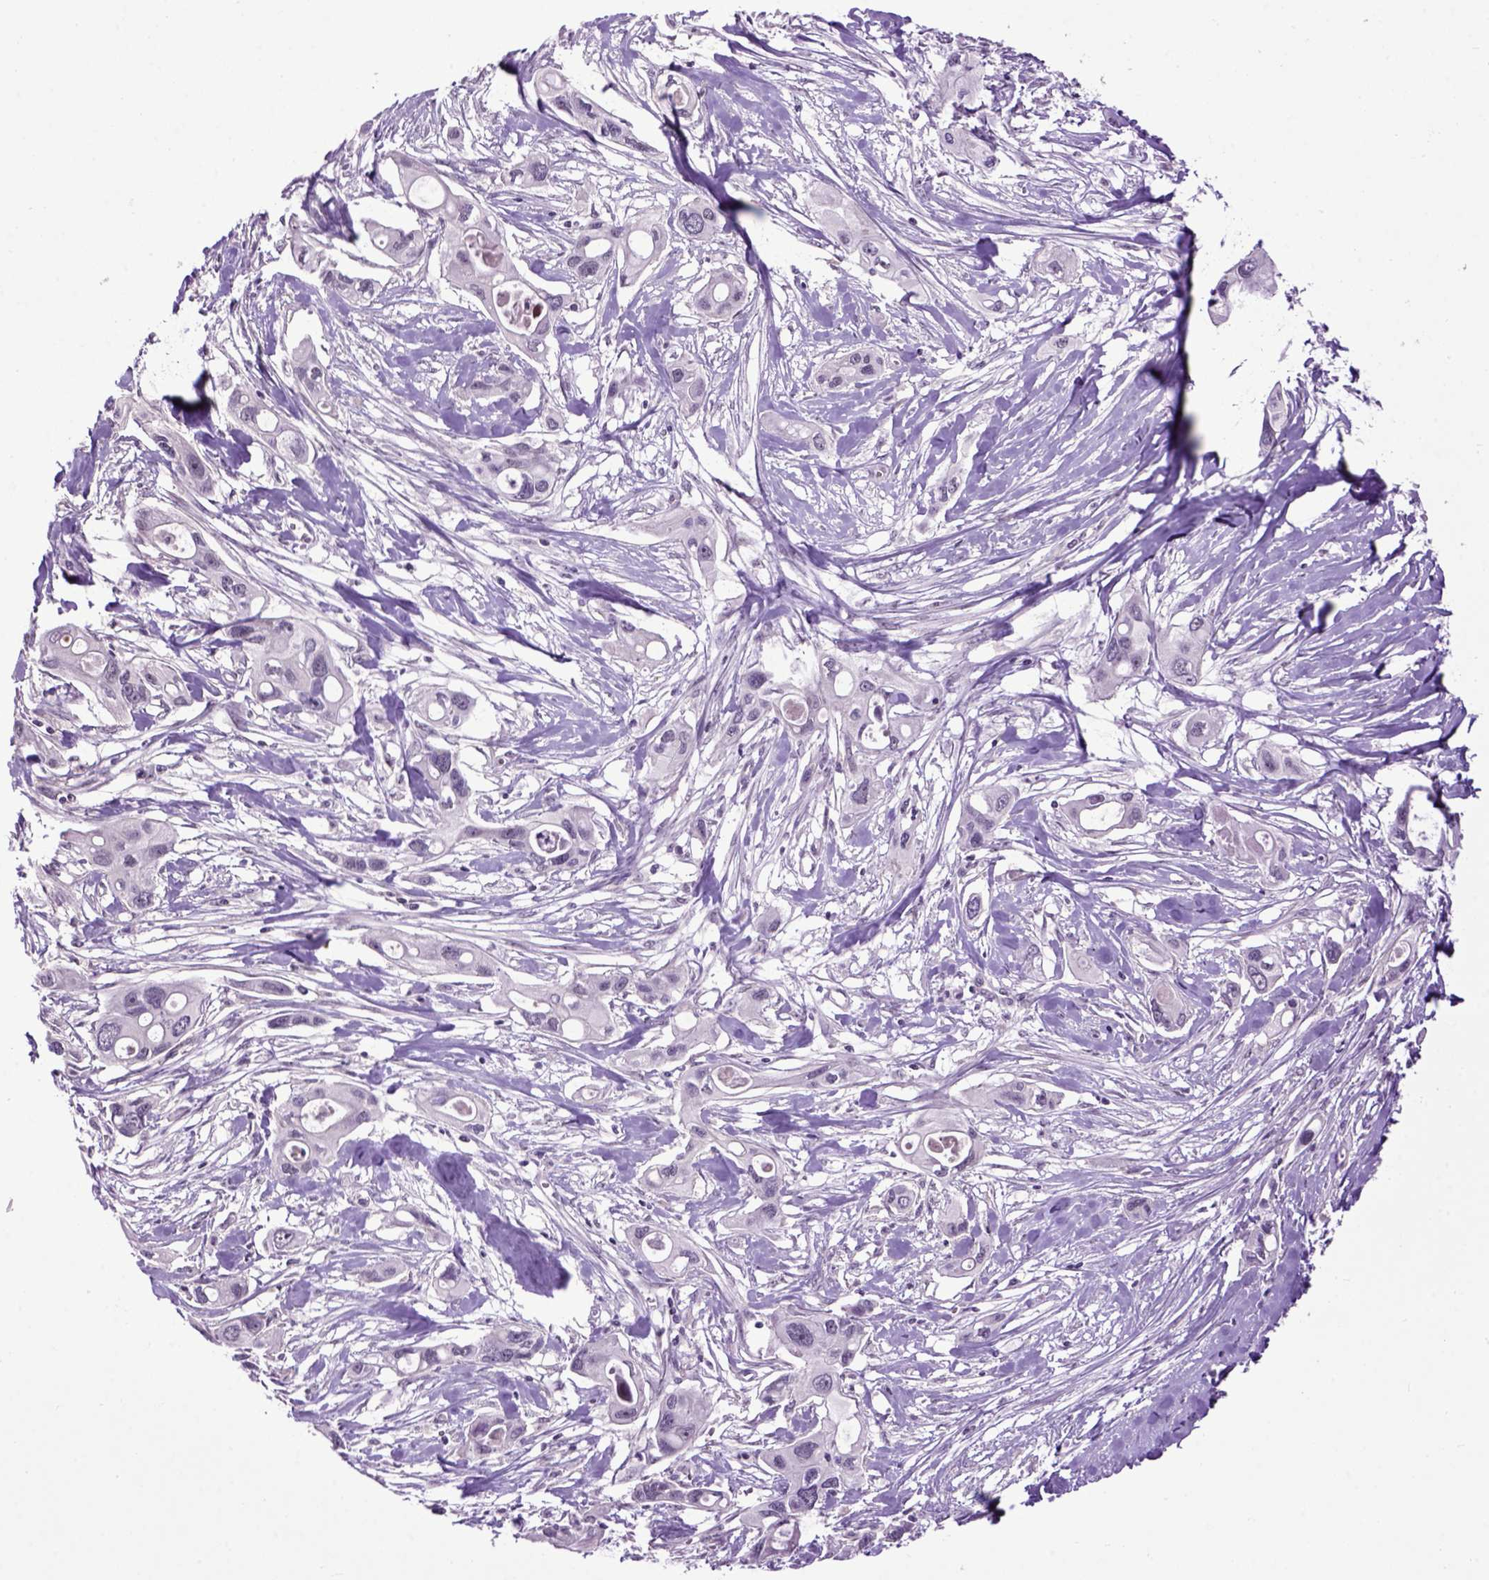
{"staining": {"intensity": "negative", "quantity": "none", "location": "none"}, "tissue": "pancreatic cancer", "cell_type": "Tumor cells", "image_type": "cancer", "snomed": [{"axis": "morphology", "description": "Adenocarcinoma, NOS"}, {"axis": "topography", "description": "Pancreas"}], "caption": "The IHC image has no significant expression in tumor cells of pancreatic adenocarcinoma tissue.", "gene": "EMILIN3", "patient": {"sex": "male", "age": 60}}